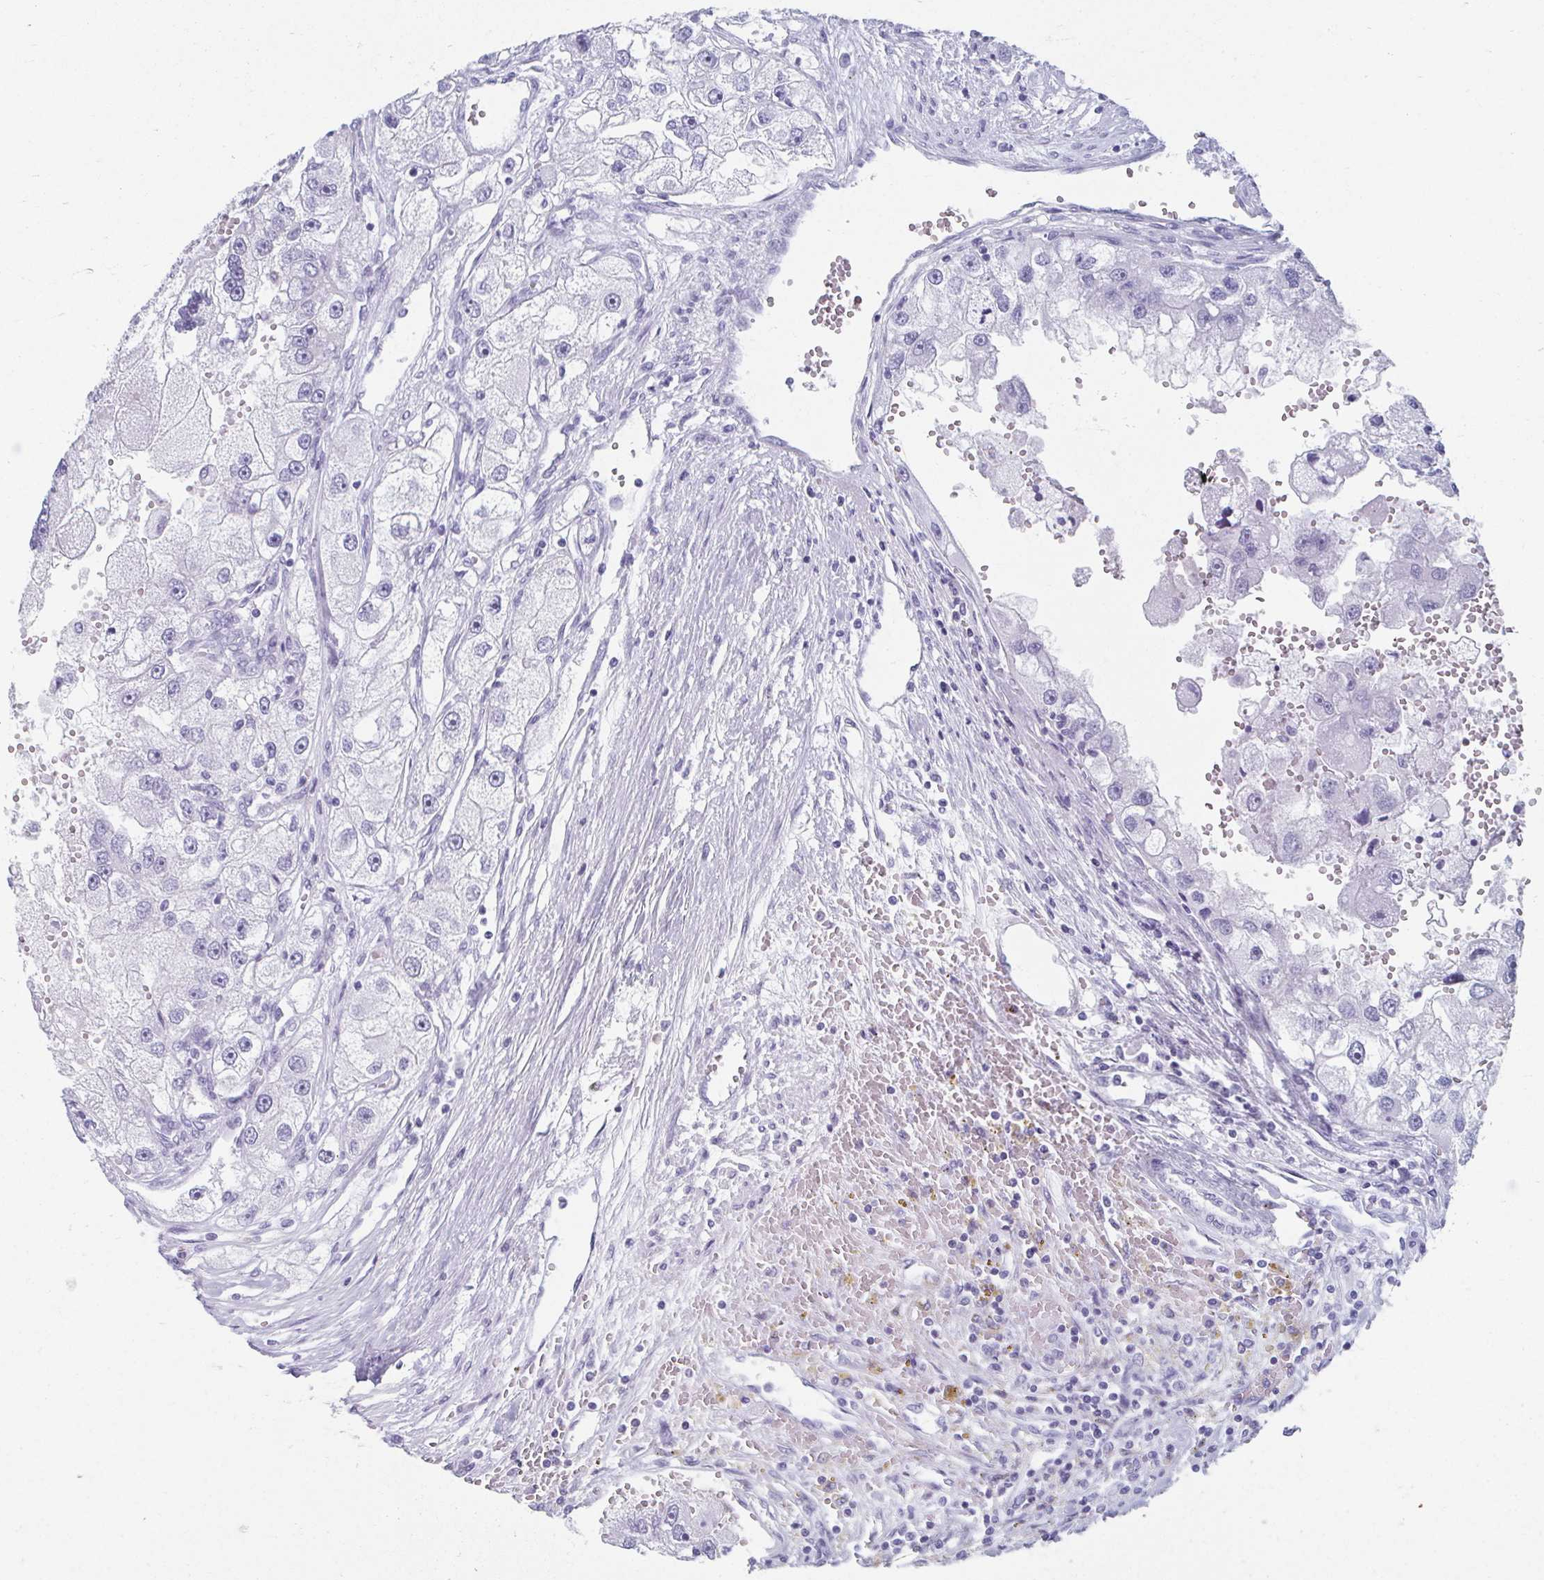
{"staining": {"intensity": "negative", "quantity": "none", "location": "none"}, "tissue": "renal cancer", "cell_type": "Tumor cells", "image_type": "cancer", "snomed": [{"axis": "morphology", "description": "Adenocarcinoma, NOS"}, {"axis": "topography", "description": "Kidney"}], "caption": "This is an immunohistochemistry (IHC) image of human renal cancer. There is no positivity in tumor cells.", "gene": "GHRL", "patient": {"sex": "male", "age": 63}}